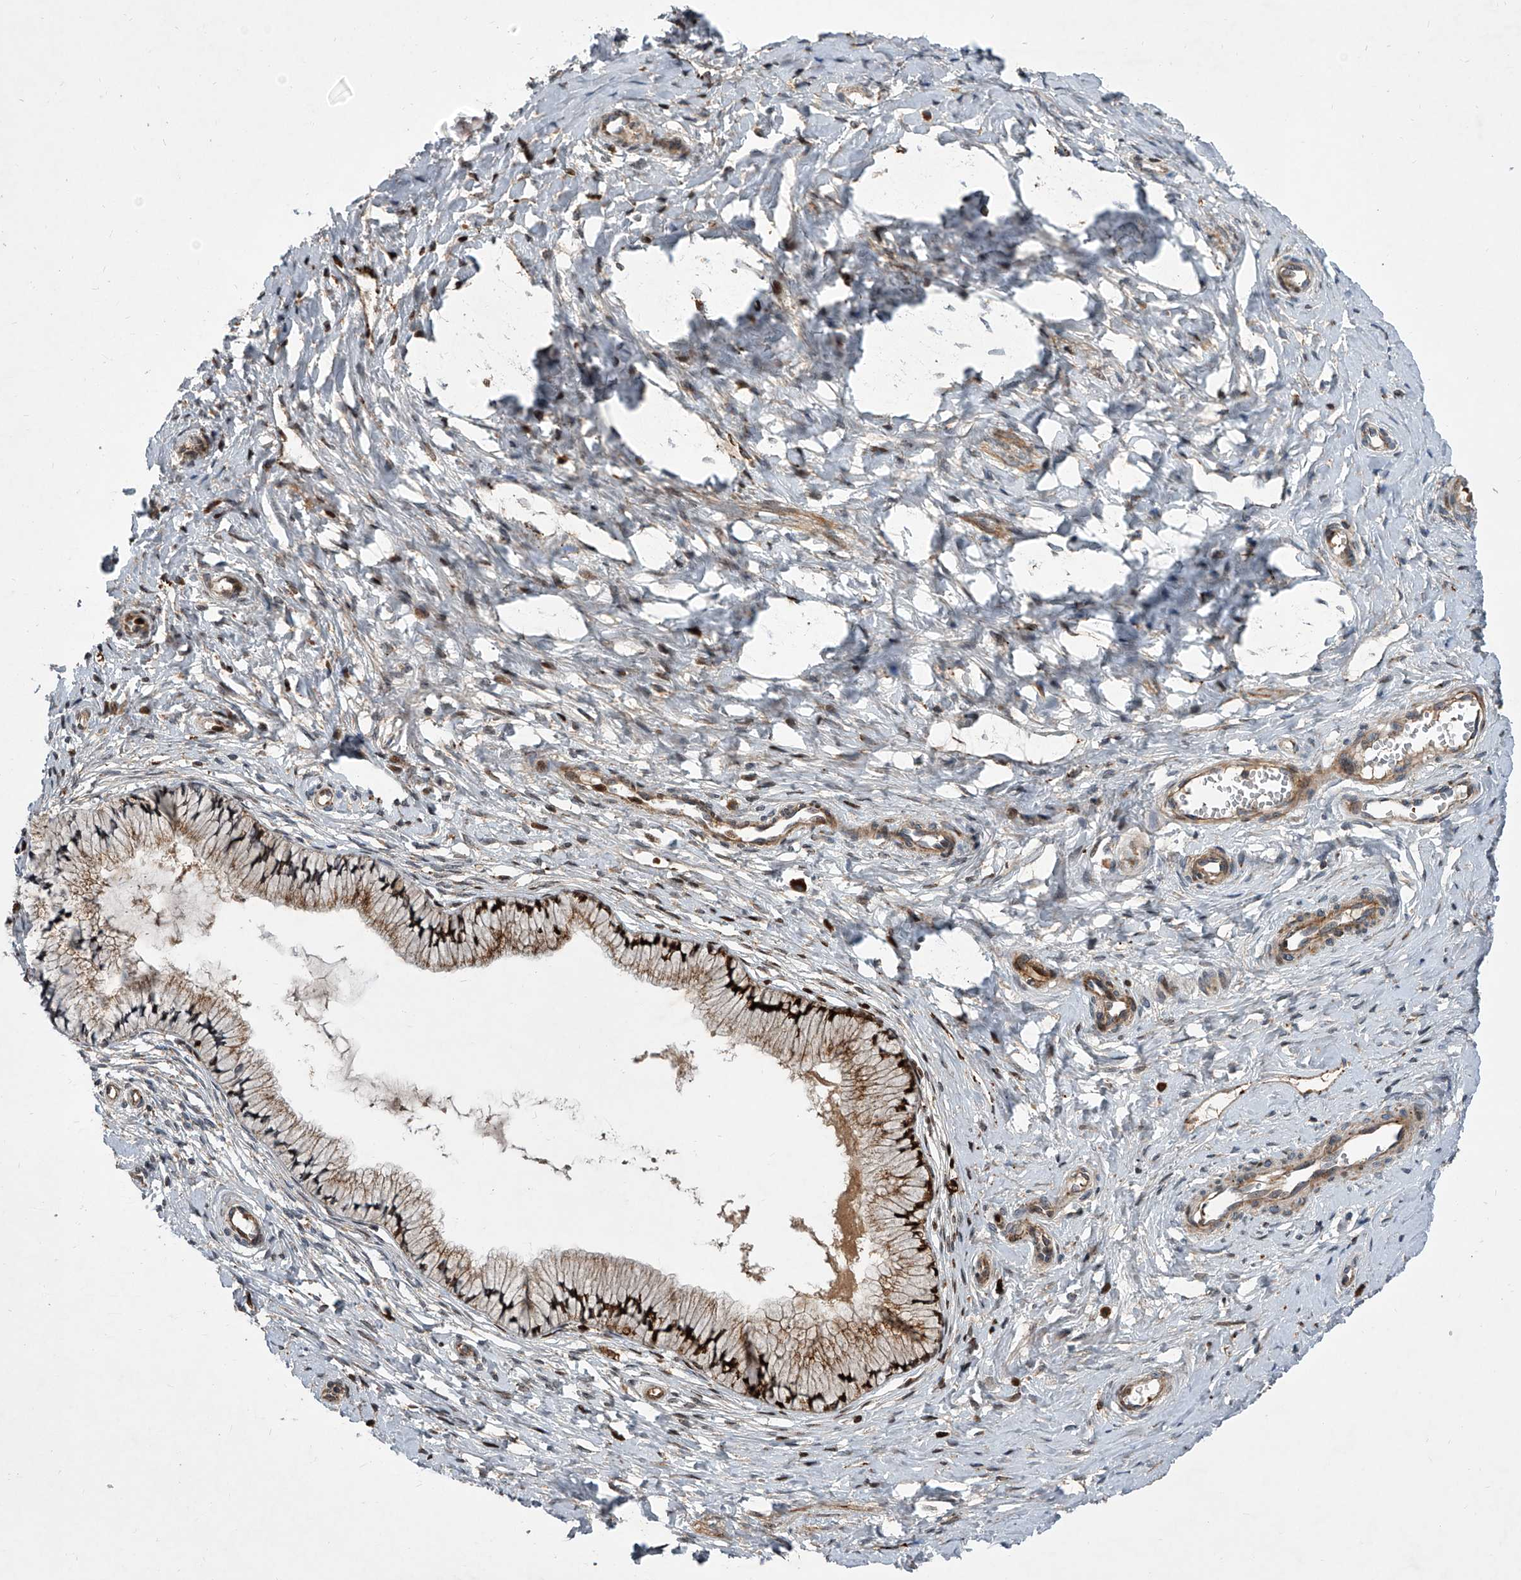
{"staining": {"intensity": "strong", "quantity": ">75%", "location": "cytoplasmic/membranous,nuclear"}, "tissue": "cervix", "cell_type": "Glandular cells", "image_type": "normal", "snomed": [{"axis": "morphology", "description": "Normal tissue, NOS"}, {"axis": "topography", "description": "Cervix"}], "caption": "This is an image of immunohistochemistry staining of benign cervix, which shows strong positivity in the cytoplasmic/membranous,nuclear of glandular cells.", "gene": "USP47", "patient": {"sex": "female", "age": 36}}